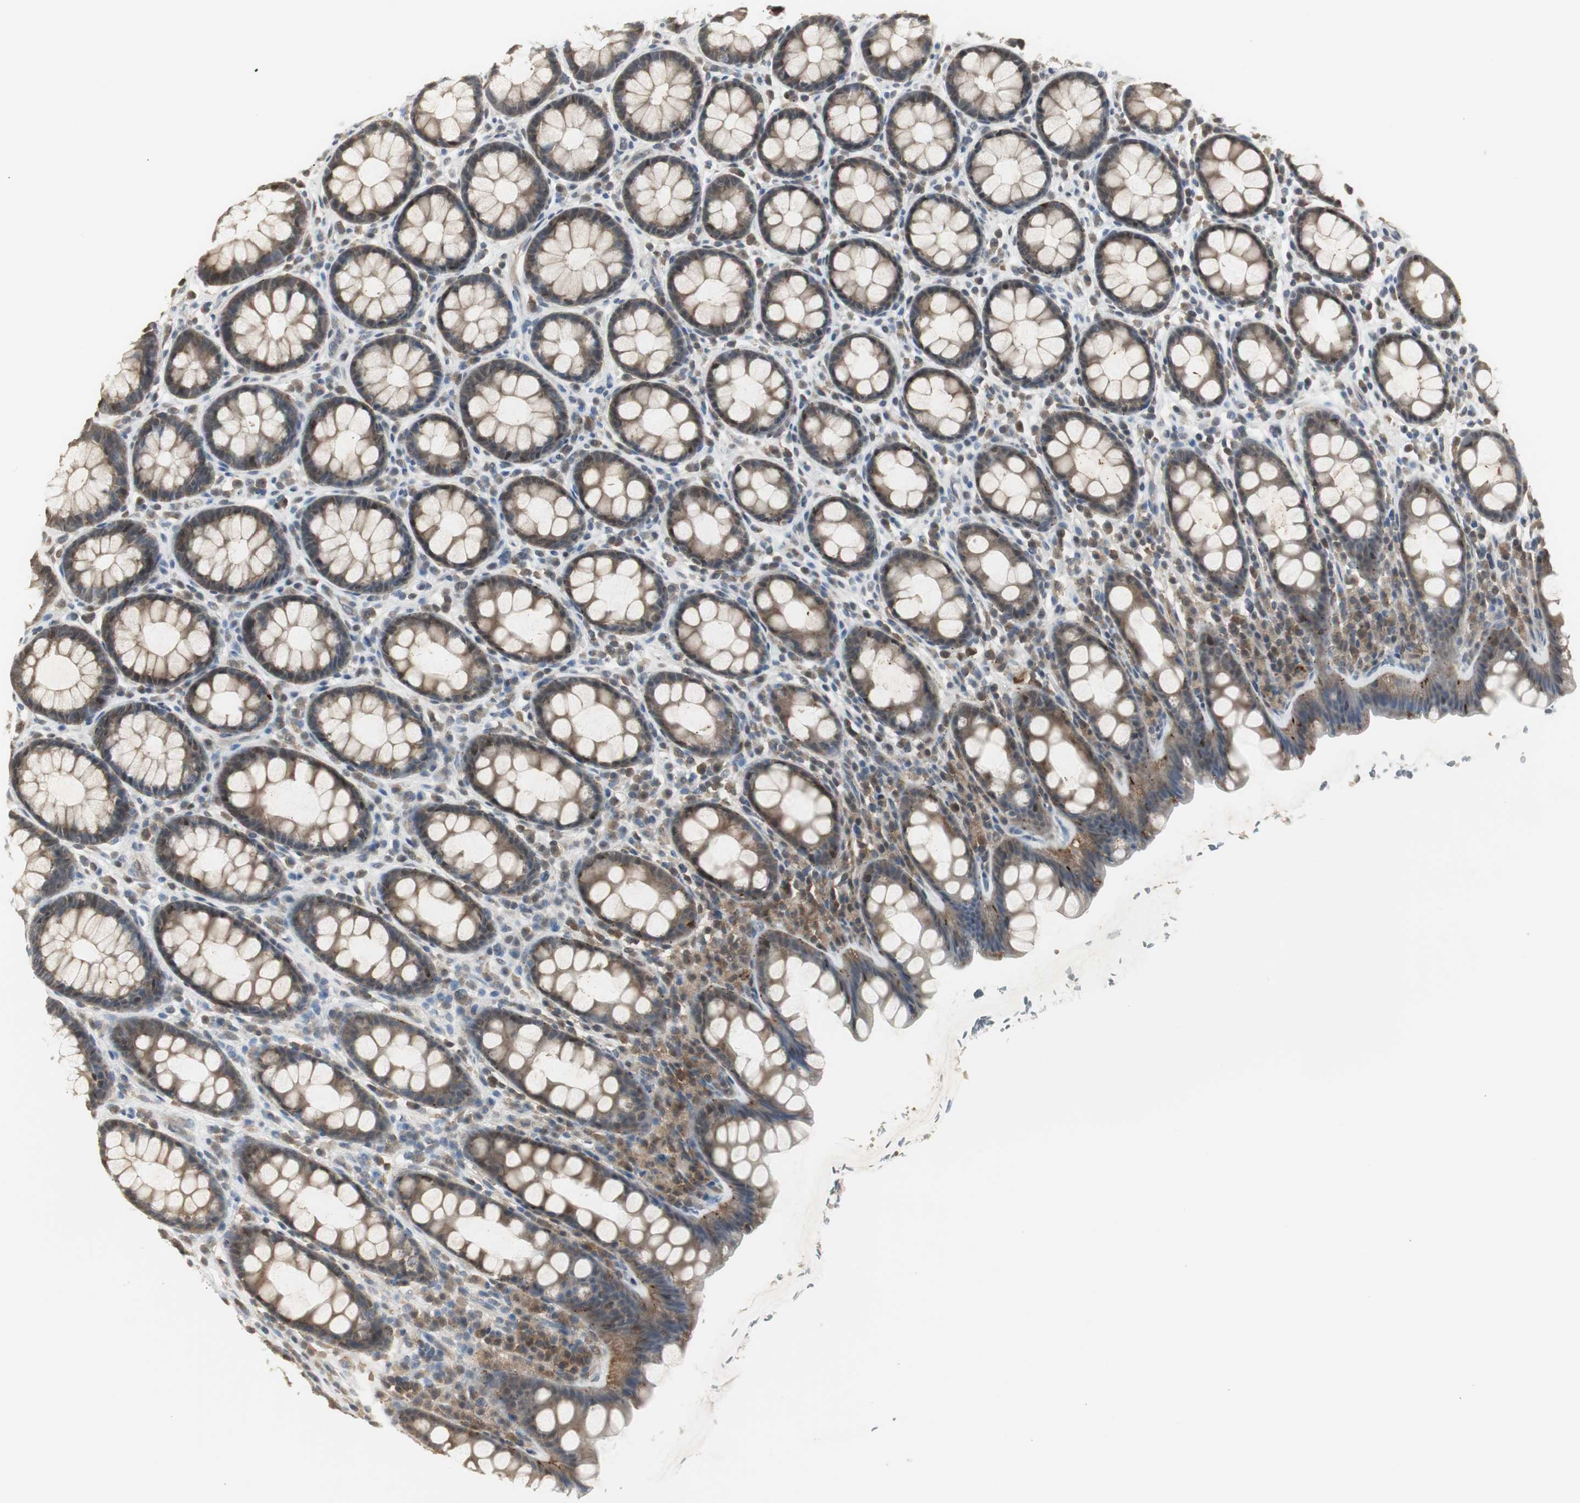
{"staining": {"intensity": "moderate", "quantity": ">75%", "location": "cytoplasmic/membranous,nuclear"}, "tissue": "rectum", "cell_type": "Glandular cells", "image_type": "normal", "snomed": [{"axis": "morphology", "description": "Normal tissue, NOS"}, {"axis": "topography", "description": "Rectum"}], "caption": "IHC histopathology image of normal rectum: rectum stained using immunohistochemistry exhibits medium levels of moderate protein expression localized specifically in the cytoplasmic/membranous,nuclear of glandular cells, appearing as a cytoplasmic/membranous,nuclear brown color.", "gene": "PLIN3", "patient": {"sex": "male", "age": 92}}